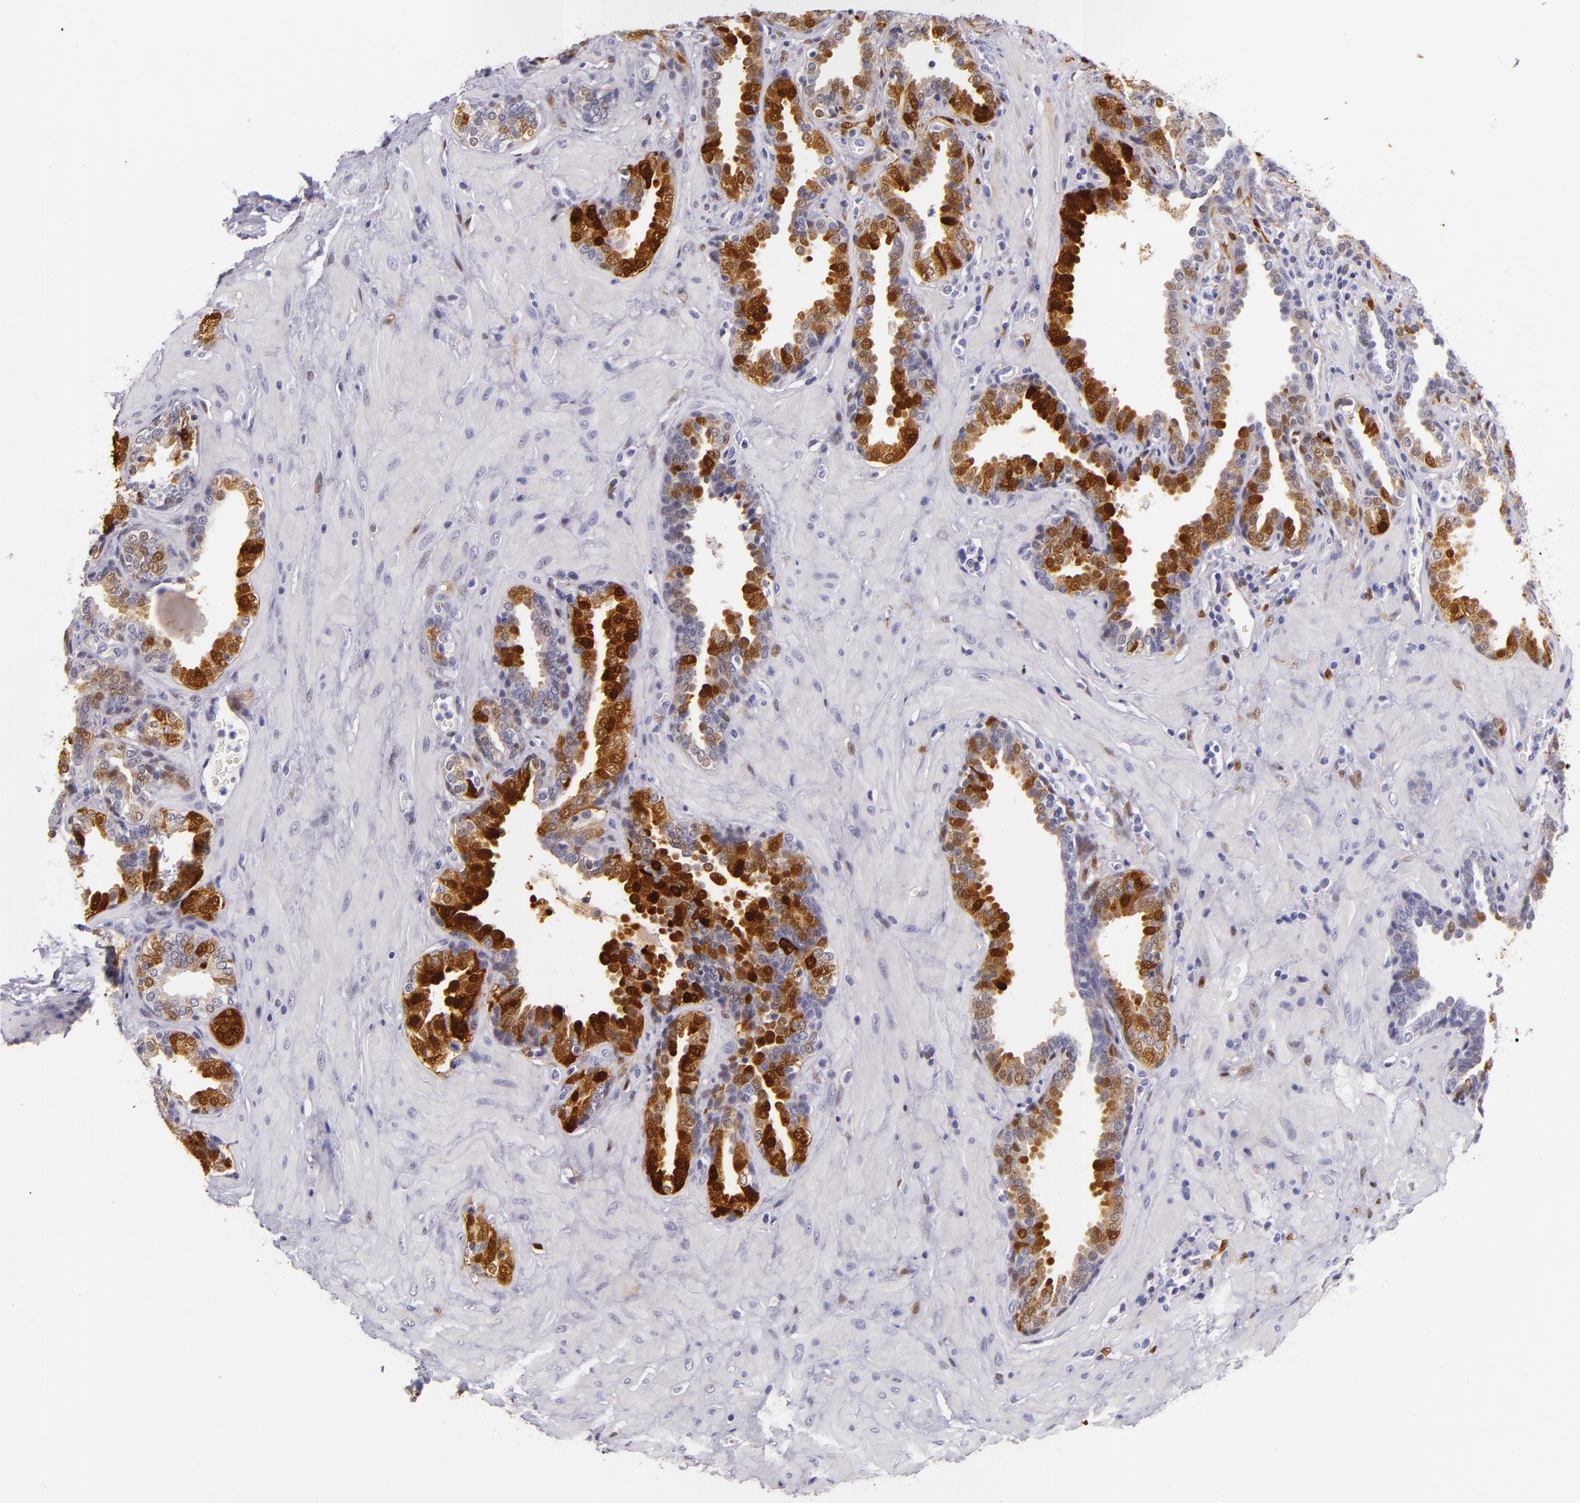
{"staining": {"intensity": "strong", "quantity": "25%-75%", "location": "cytoplasmic/membranous,nuclear"}, "tissue": "prostate", "cell_type": "Glandular cells", "image_type": "normal", "snomed": [{"axis": "morphology", "description": "Normal tissue, NOS"}, {"axis": "topography", "description": "Prostate"}], "caption": "Immunohistochemistry (IHC) micrograph of benign prostate: prostate stained using immunohistochemistry exhibits high levels of strong protein expression localized specifically in the cytoplasmic/membranous,nuclear of glandular cells, appearing as a cytoplasmic/membranous,nuclear brown color.", "gene": "MT1A", "patient": {"sex": "male", "age": 51}}